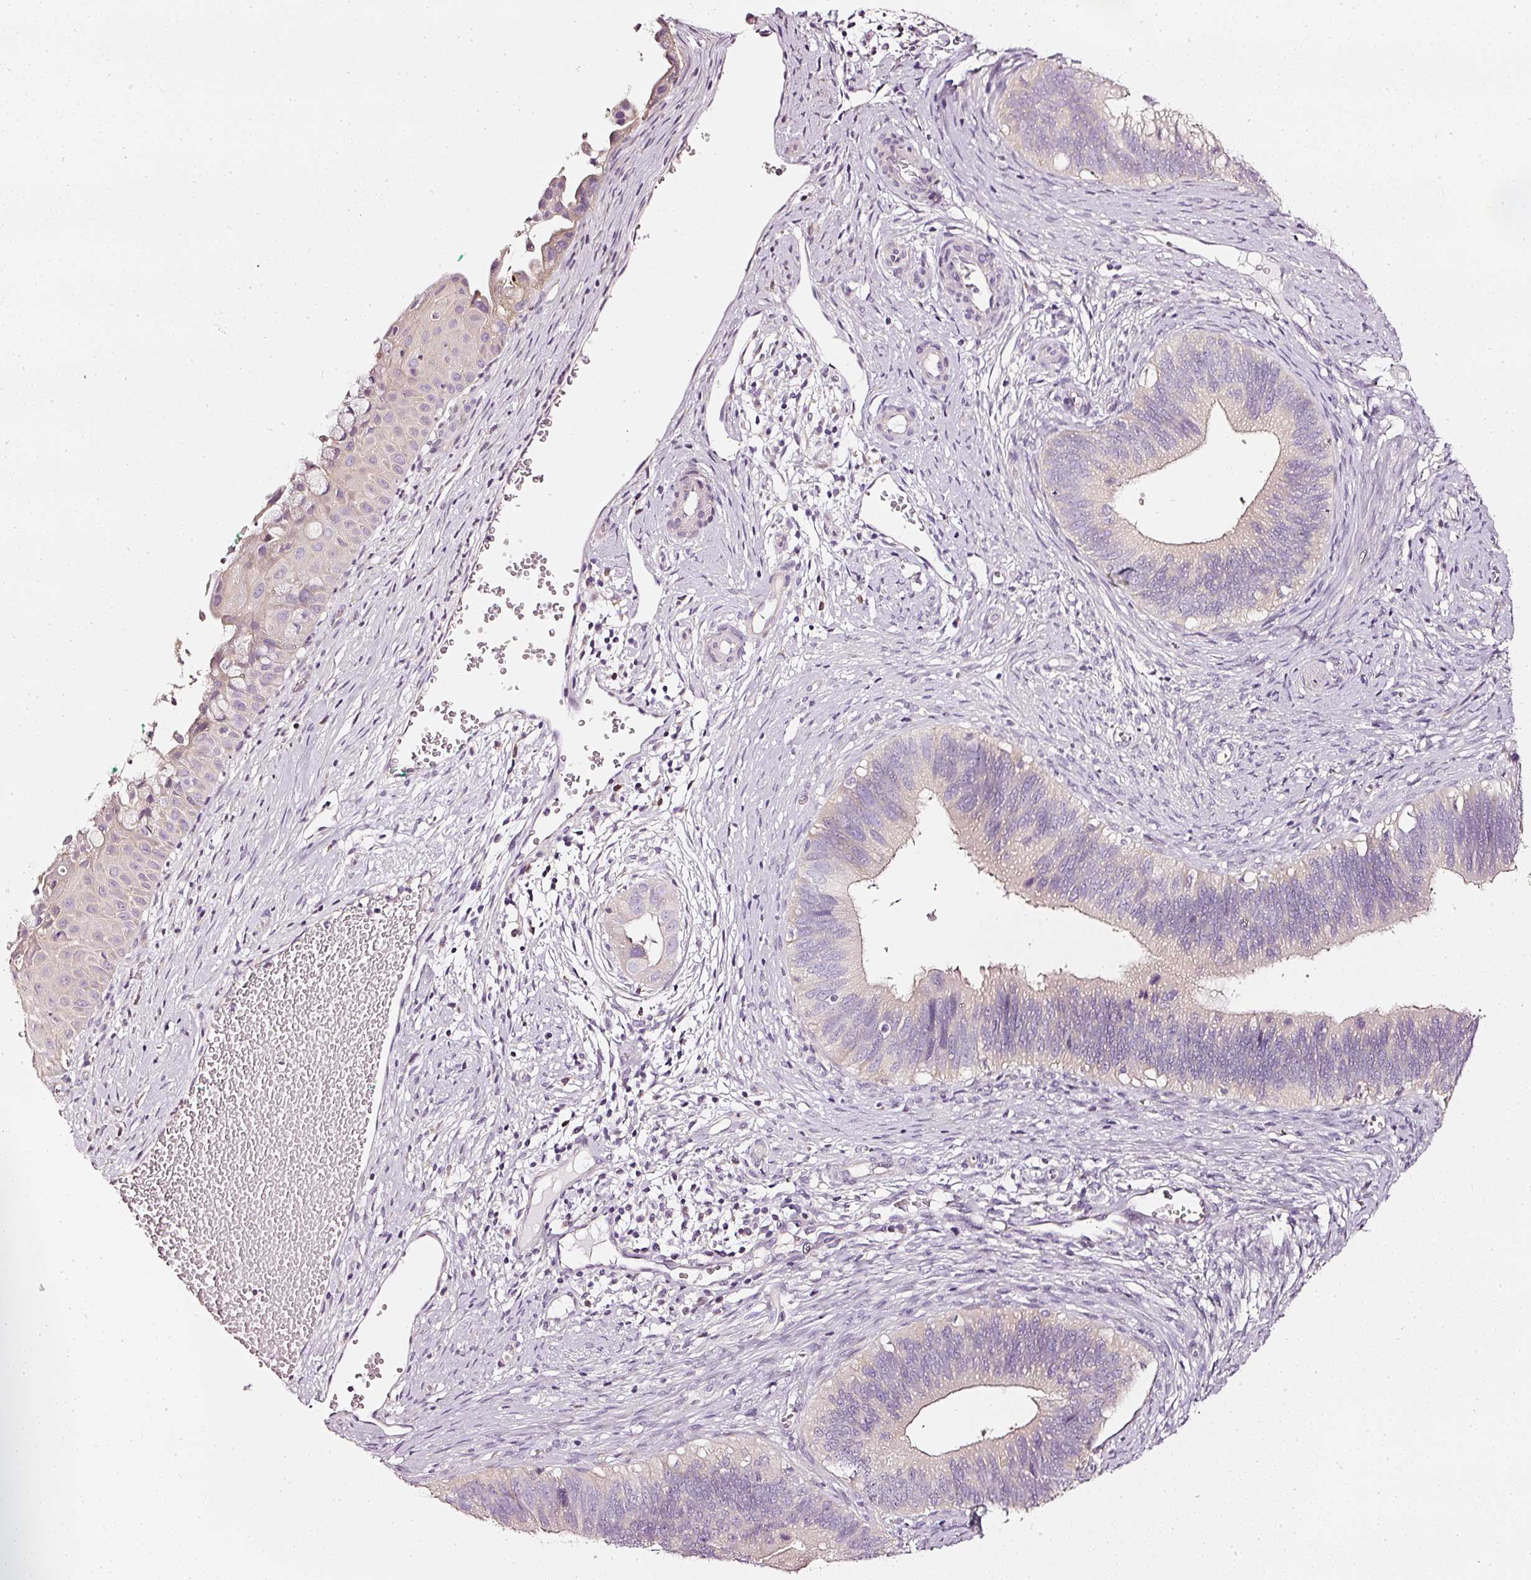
{"staining": {"intensity": "weak", "quantity": "<25%", "location": "cytoplasmic/membranous"}, "tissue": "cervical cancer", "cell_type": "Tumor cells", "image_type": "cancer", "snomed": [{"axis": "morphology", "description": "Adenocarcinoma, NOS"}, {"axis": "topography", "description": "Cervix"}], "caption": "Immunohistochemistry micrograph of cervical cancer (adenocarcinoma) stained for a protein (brown), which demonstrates no staining in tumor cells. (DAB IHC visualized using brightfield microscopy, high magnification).", "gene": "CNP", "patient": {"sex": "female", "age": 42}}